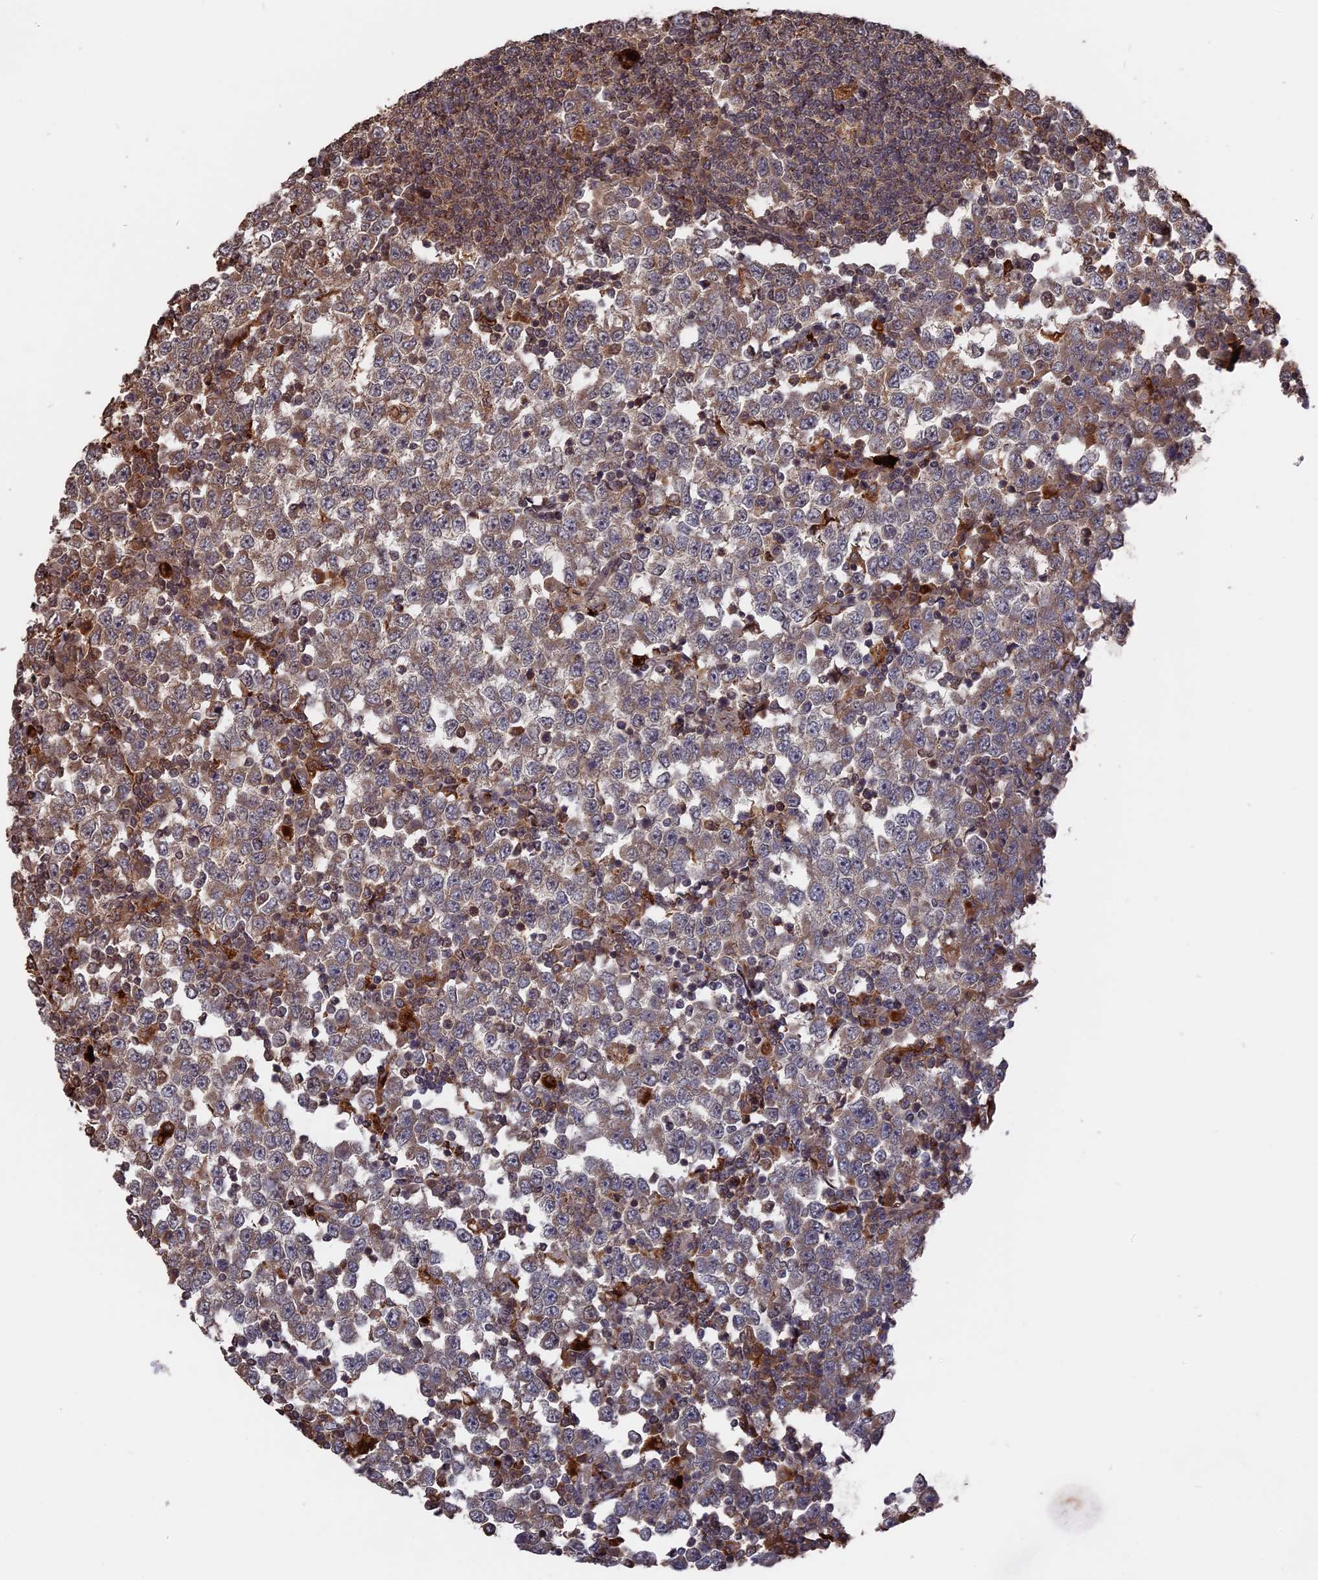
{"staining": {"intensity": "weak", "quantity": ">75%", "location": "cytoplasmic/membranous"}, "tissue": "testis cancer", "cell_type": "Tumor cells", "image_type": "cancer", "snomed": [{"axis": "morphology", "description": "Seminoma, NOS"}, {"axis": "topography", "description": "Testis"}], "caption": "Approximately >75% of tumor cells in seminoma (testis) reveal weak cytoplasmic/membranous protein expression as visualized by brown immunohistochemical staining.", "gene": "TELO2", "patient": {"sex": "male", "age": 65}}